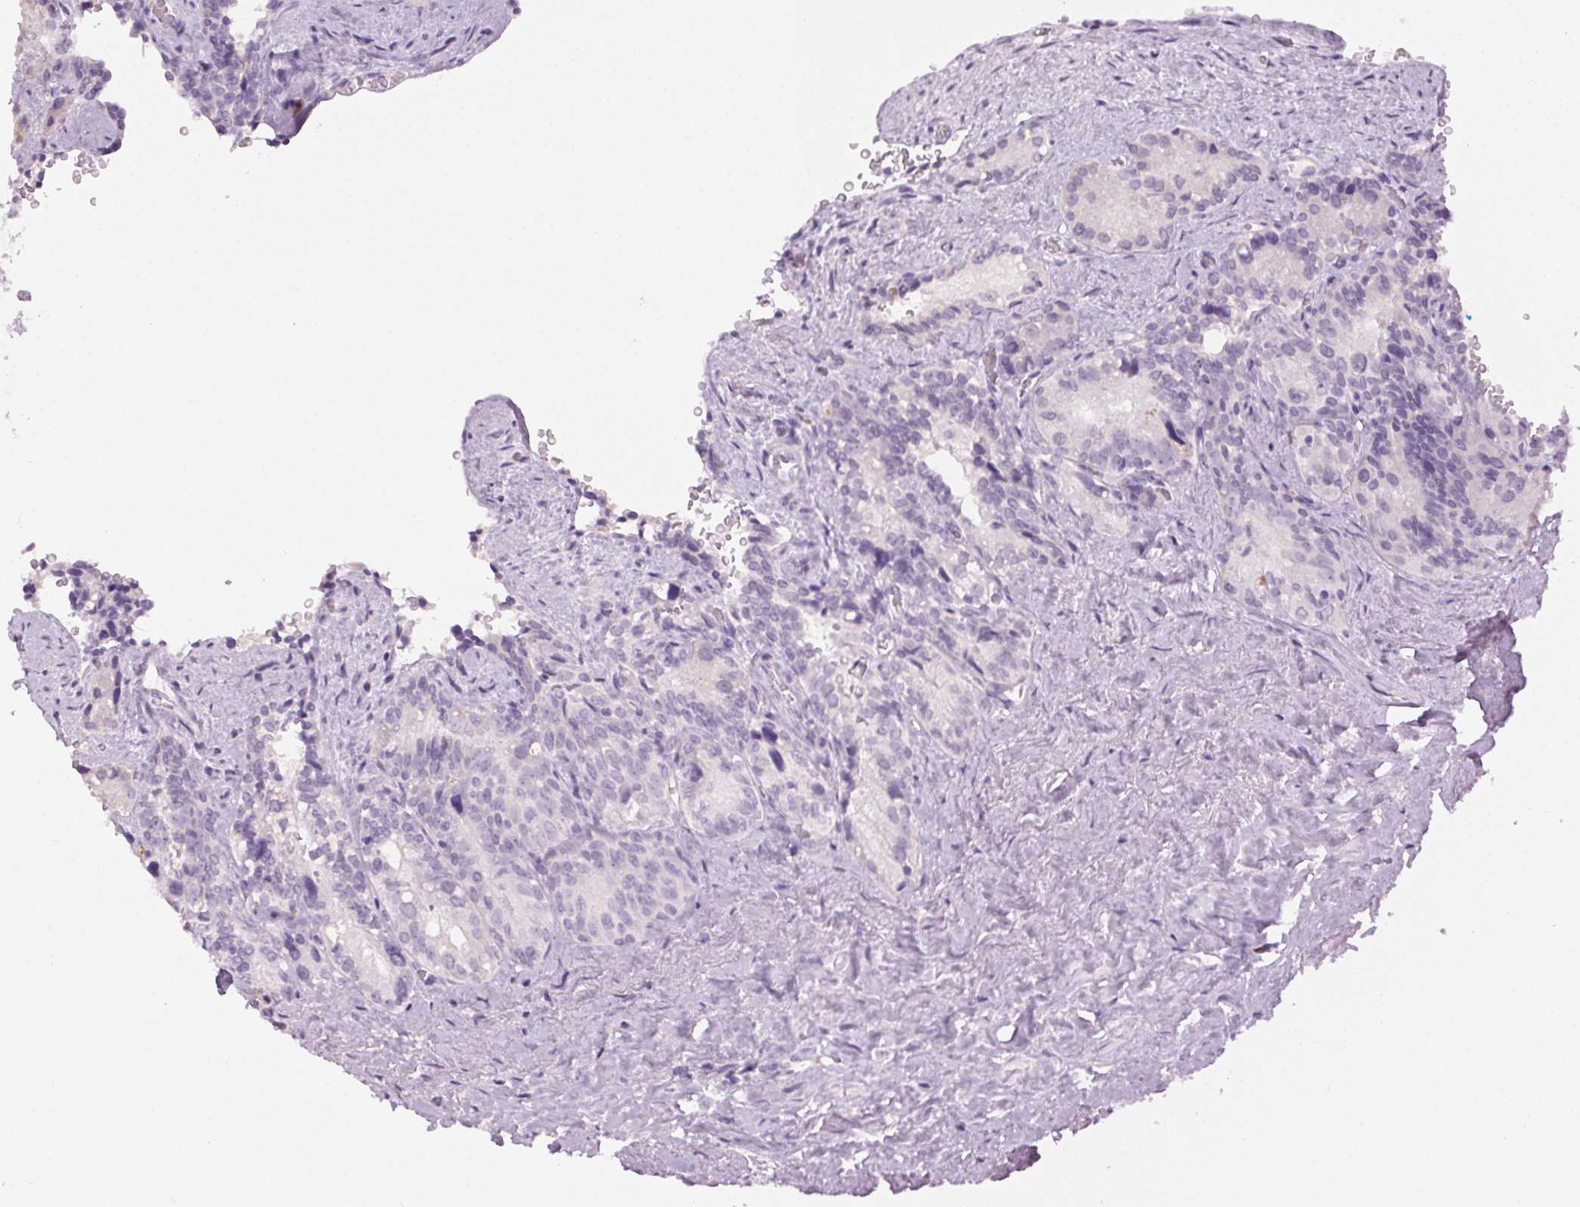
{"staining": {"intensity": "negative", "quantity": "none", "location": "none"}, "tissue": "seminal vesicle", "cell_type": "Glandular cells", "image_type": "normal", "snomed": [{"axis": "morphology", "description": "Normal tissue, NOS"}, {"axis": "topography", "description": "Seminal veicle"}], "caption": "Glandular cells are negative for protein expression in normal human seminal vesicle. (Stains: DAB (3,3'-diaminobenzidine) IHC with hematoxylin counter stain, Microscopy: brightfield microscopy at high magnification).", "gene": "MPO", "patient": {"sex": "male", "age": 69}}